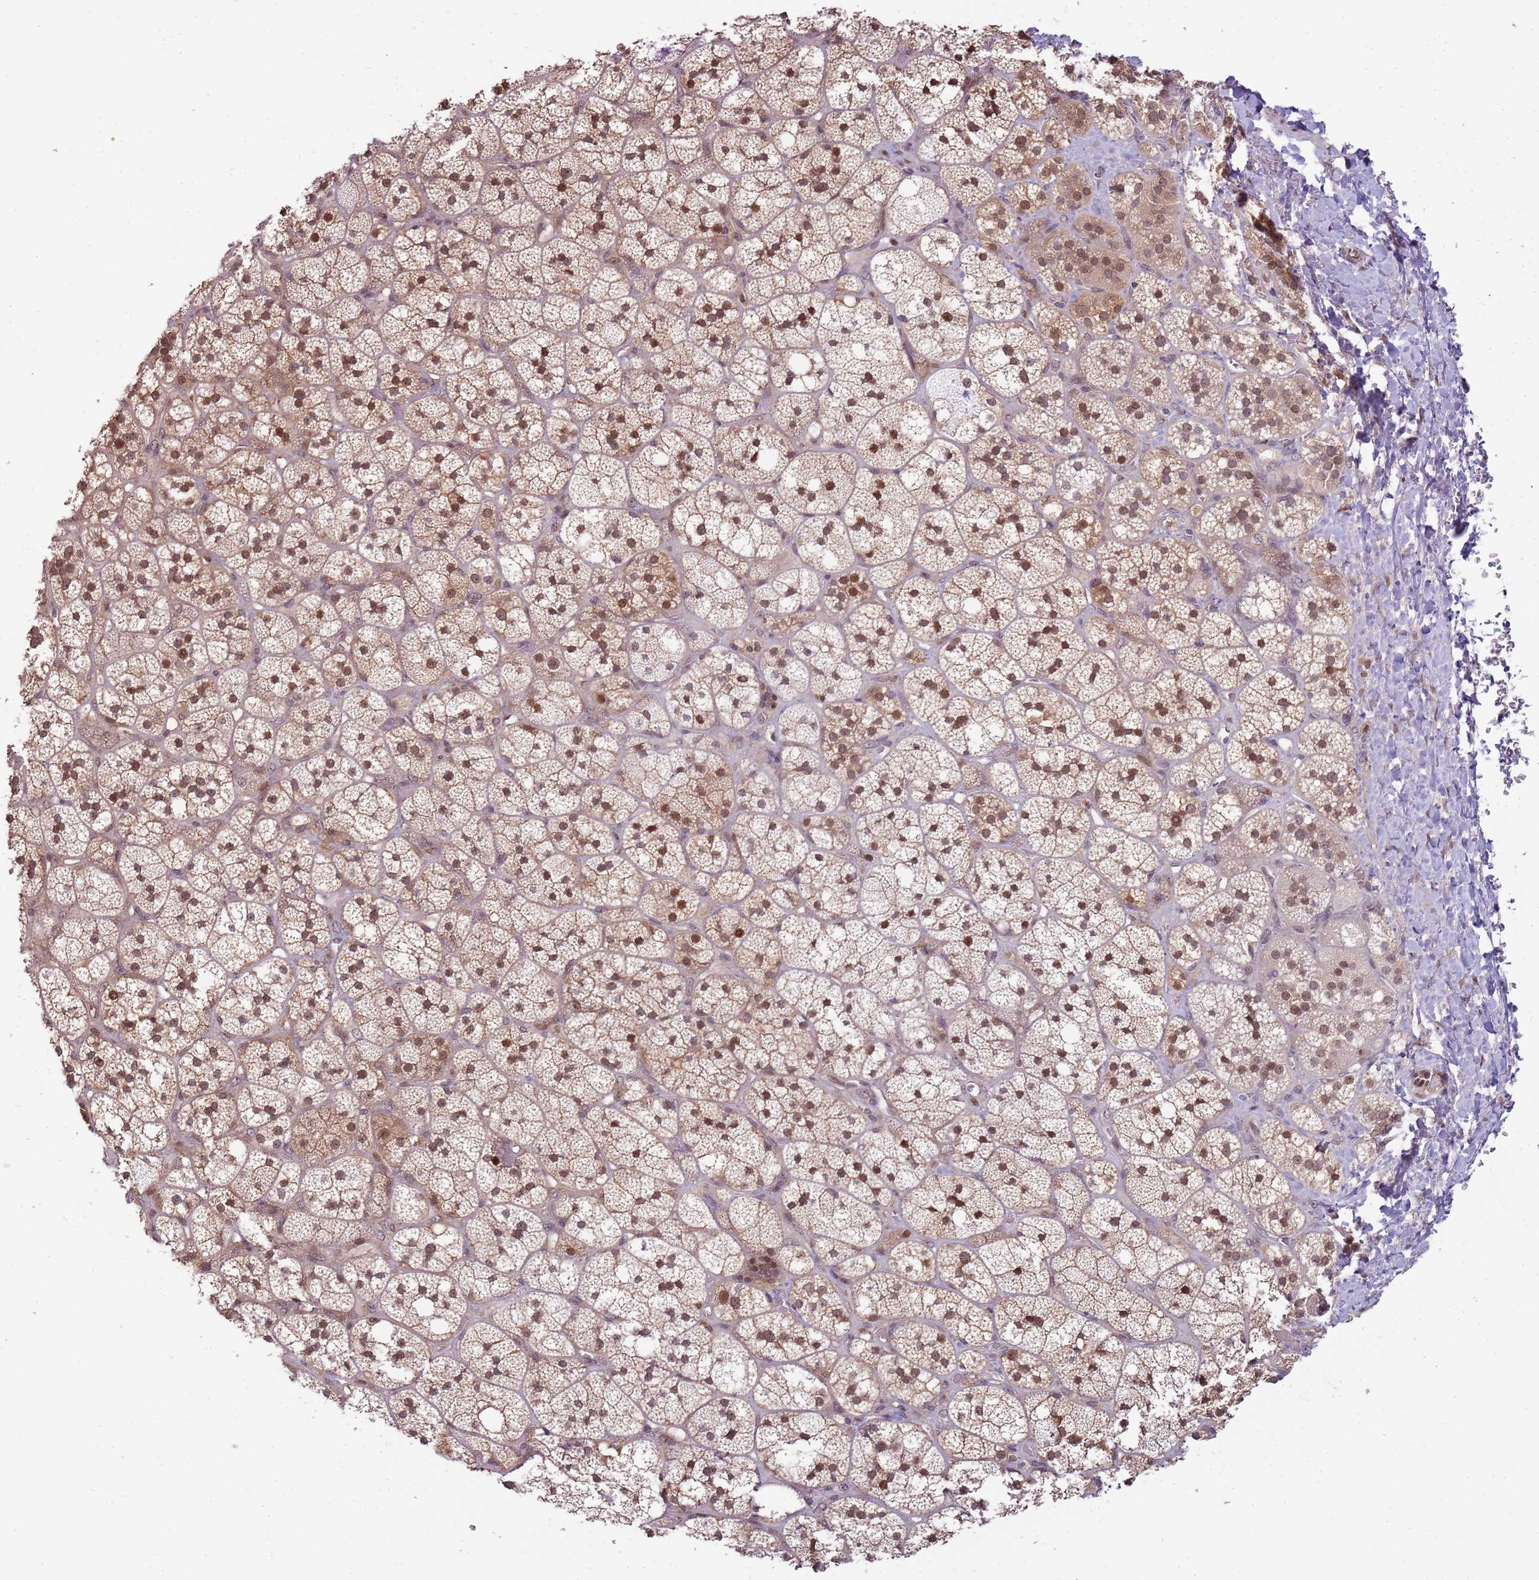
{"staining": {"intensity": "moderate", "quantity": ">75%", "location": "nuclear"}, "tissue": "adrenal gland", "cell_type": "Glandular cells", "image_type": "normal", "snomed": [{"axis": "morphology", "description": "Normal tissue, NOS"}, {"axis": "topography", "description": "Adrenal gland"}], "caption": "This photomicrograph exhibits benign adrenal gland stained with IHC to label a protein in brown. The nuclear of glandular cells show moderate positivity for the protein. Nuclei are counter-stained blue.", "gene": "GSTO2", "patient": {"sex": "male", "age": 61}}